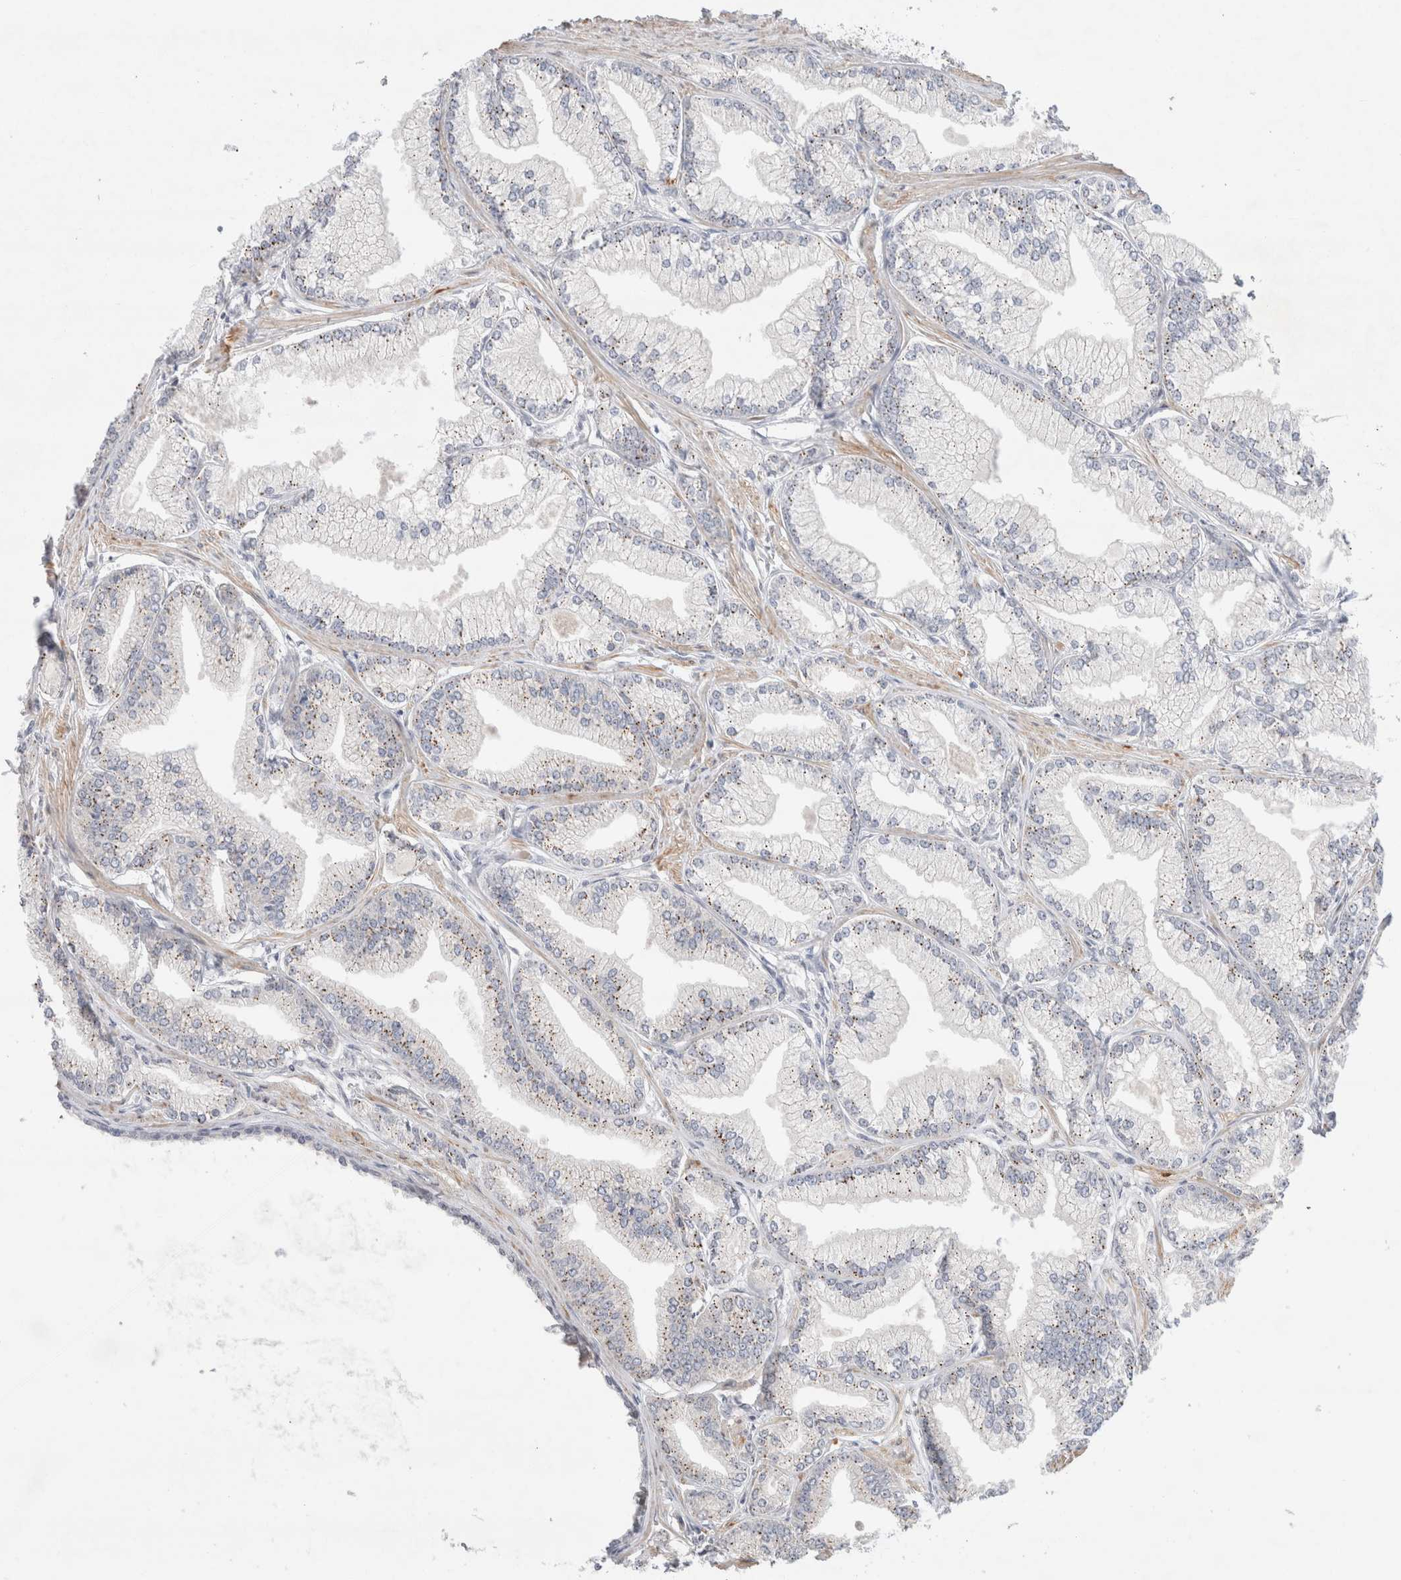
{"staining": {"intensity": "negative", "quantity": "none", "location": "none"}, "tissue": "prostate cancer", "cell_type": "Tumor cells", "image_type": "cancer", "snomed": [{"axis": "morphology", "description": "Adenocarcinoma, Low grade"}, {"axis": "topography", "description": "Prostate"}], "caption": "Low-grade adenocarcinoma (prostate) stained for a protein using immunohistochemistry (IHC) demonstrates no expression tumor cells.", "gene": "KNL1", "patient": {"sex": "male", "age": 52}}